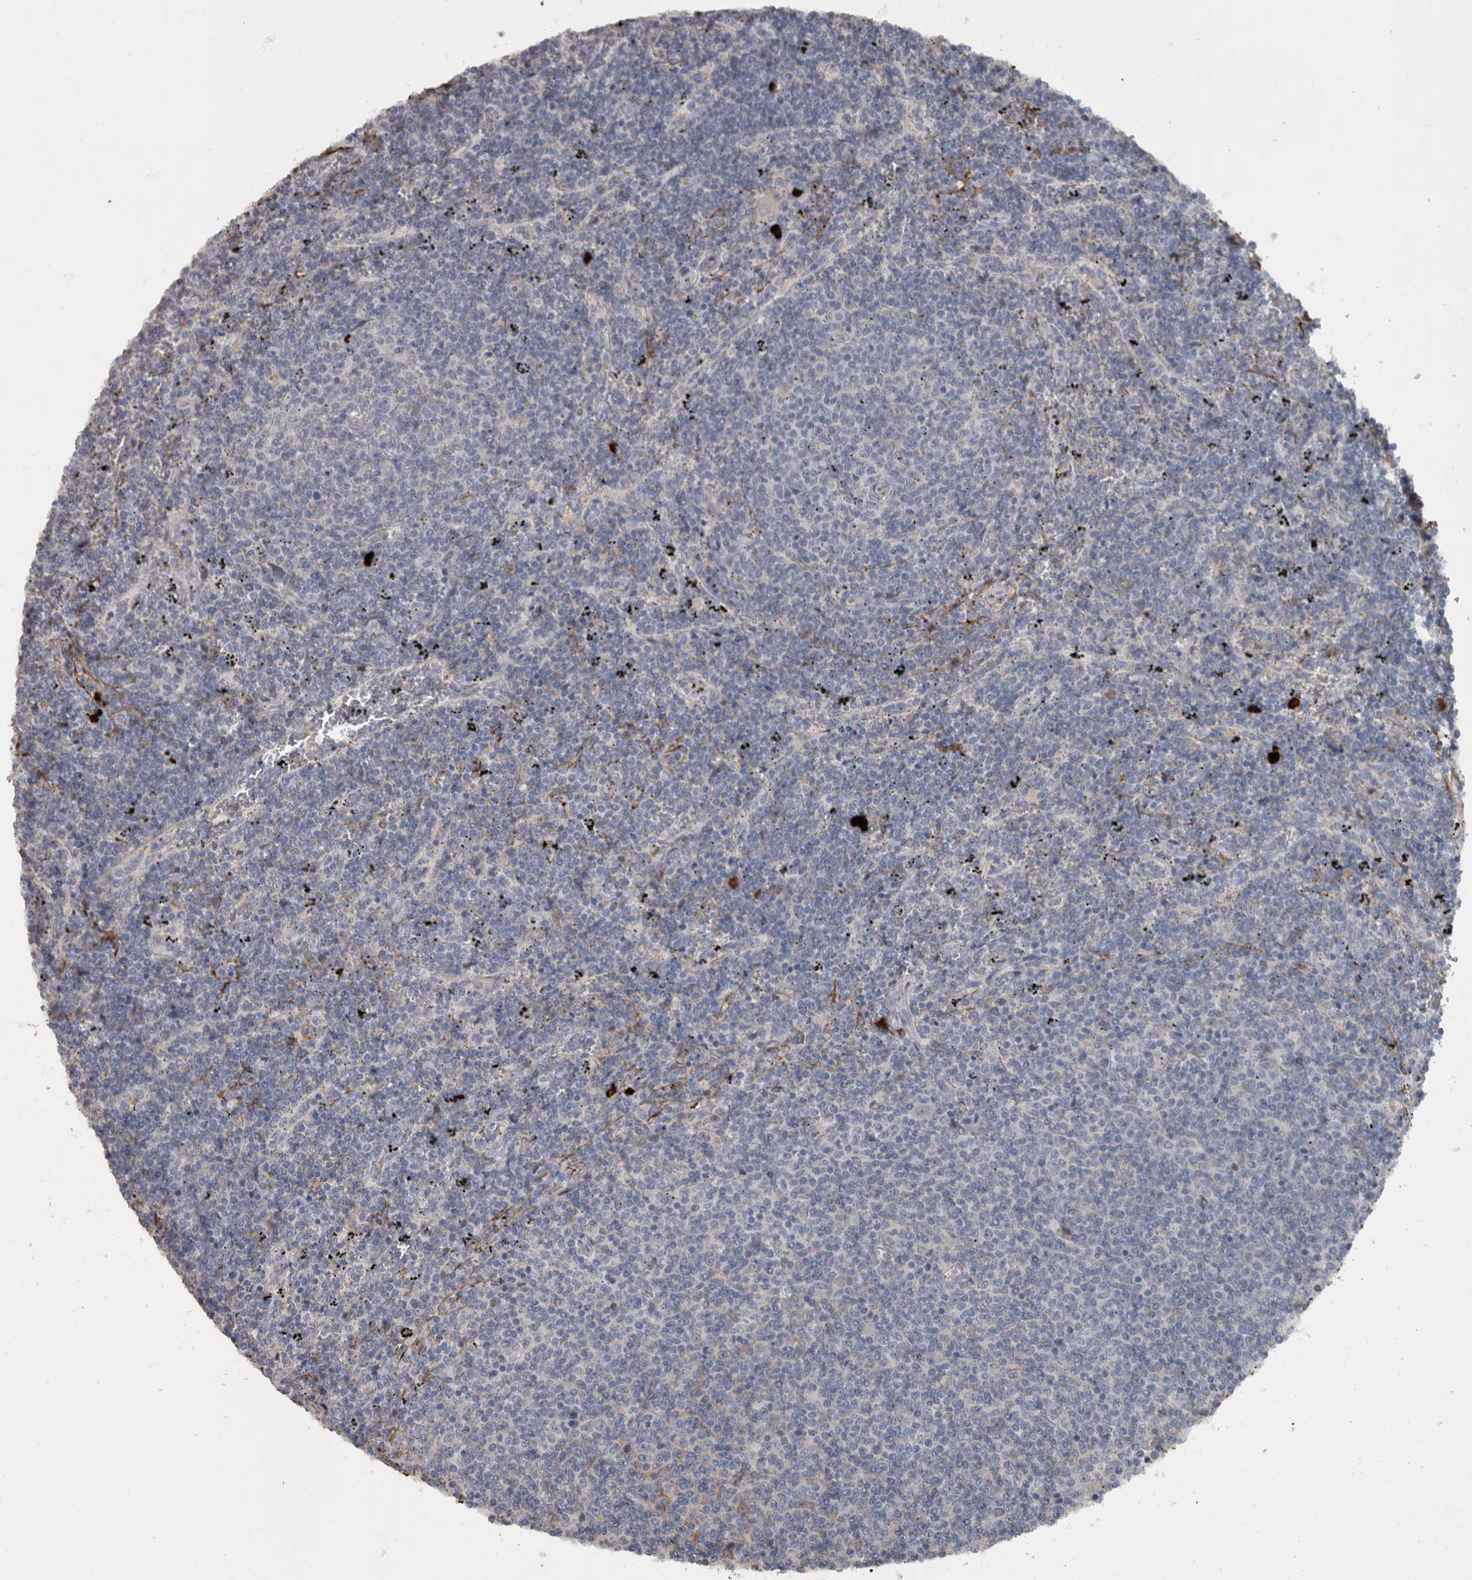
{"staining": {"intensity": "negative", "quantity": "none", "location": "none"}, "tissue": "lymphoma", "cell_type": "Tumor cells", "image_type": "cancer", "snomed": [{"axis": "morphology", "description": "Malignant lymphoma, non-Hodgkin's type, Low grade"}, {"axis": "topography", "description": "Spleen"}], "caption": "Immunohistochemistry photomicrograph of neoplastic tissue: human low-grade malignant lymphoma, non-Hodgkin's type stained with DAB (3,3'-diaminobenzidine) displays no significant protein staining in tumor cells.", "gene": "MASTL", "patient": {"sex": "female", "age": 50}}